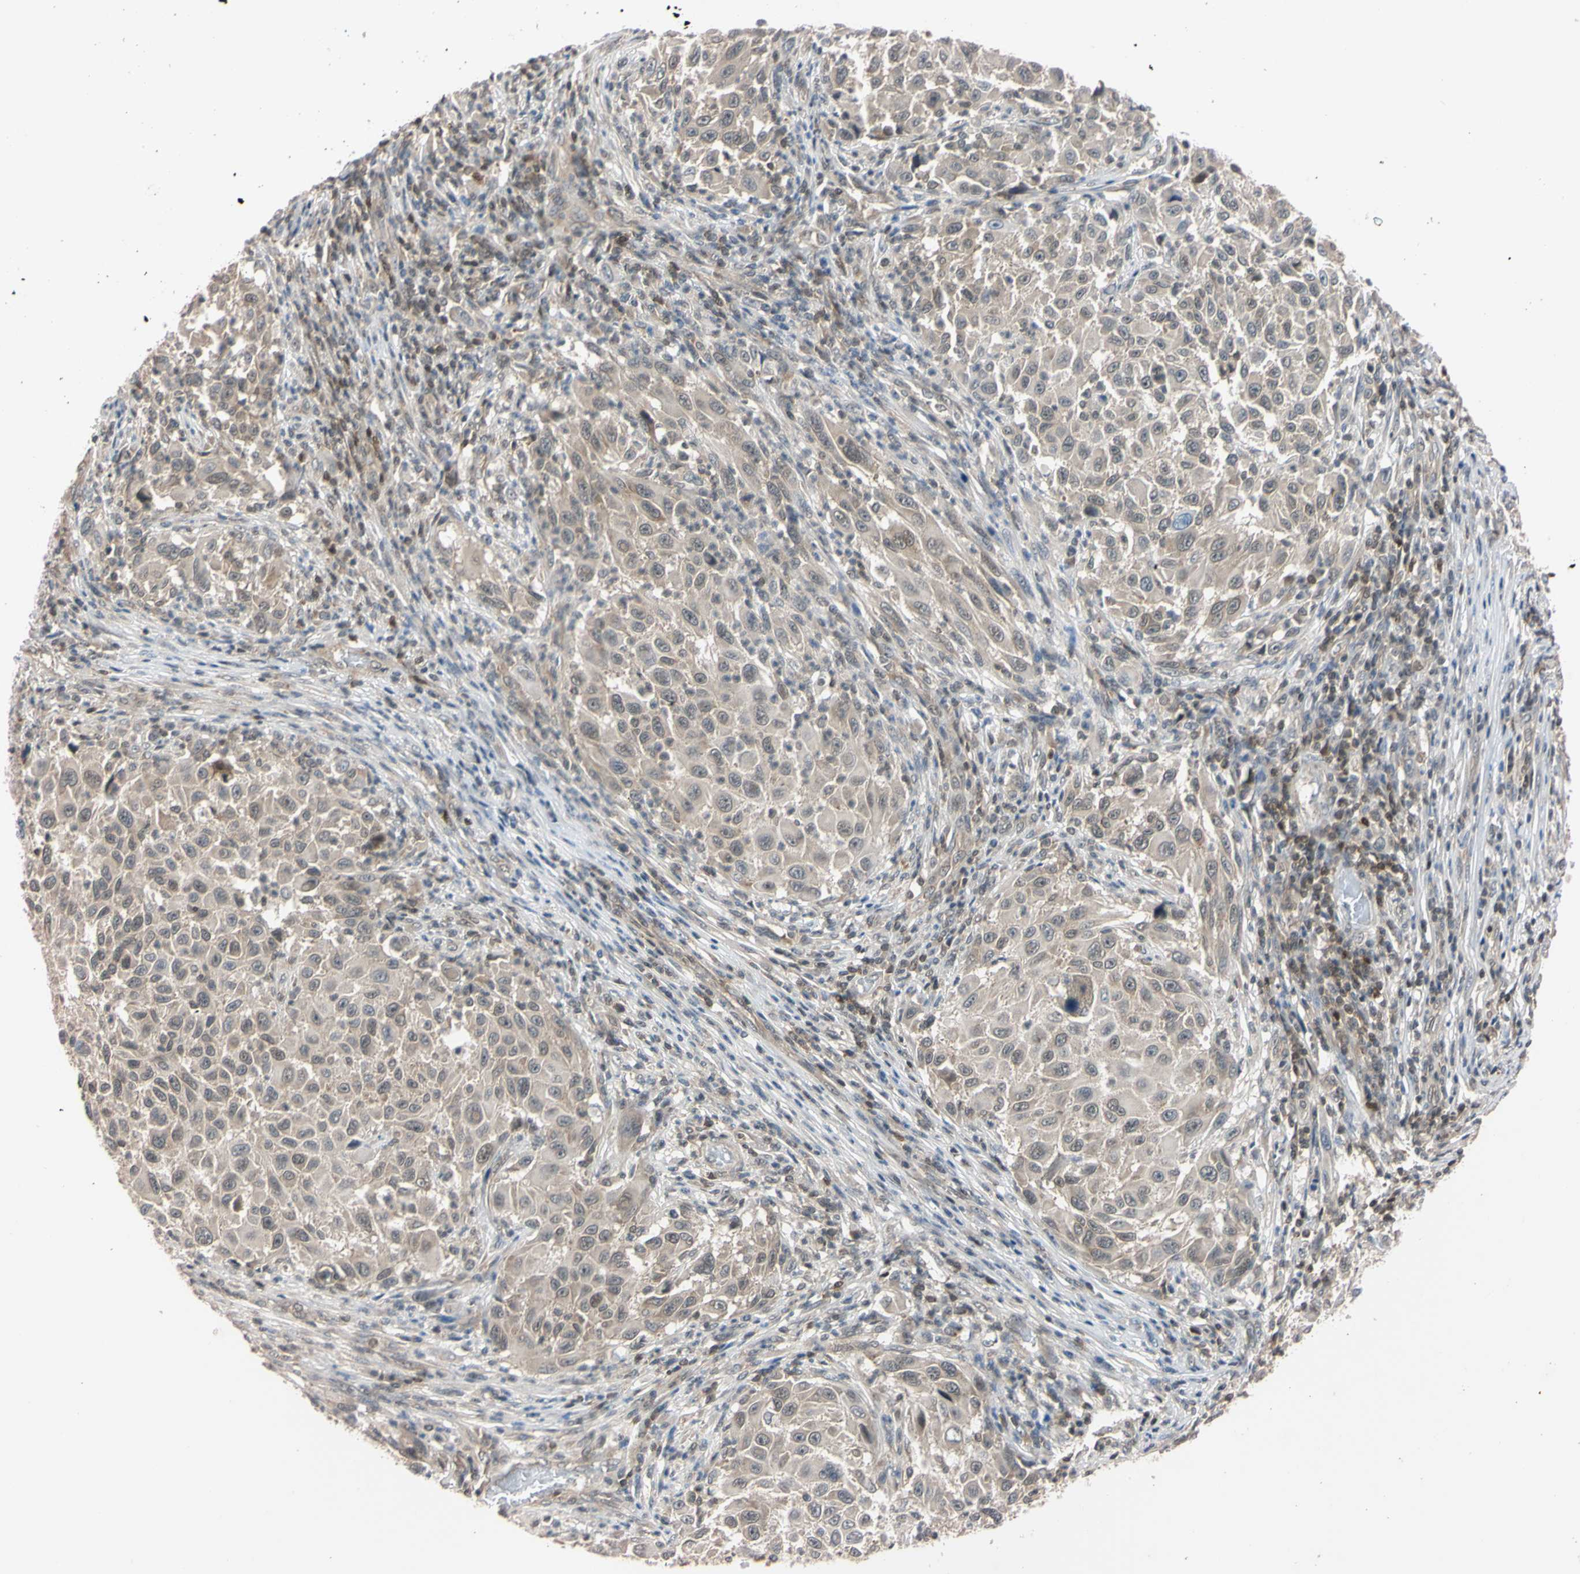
{"staining": {"intensity": "weak", "quantity": ">75%", "location": "cytoplasmic/membranous"}, "tissue": "melanoma", "cell_type": "Tumor cells", "image_type": "cancer", "snomed": [{"axis": "morphology", "description": "Malignant melanoma, Metastatic site"}, {"axis": "topography", "description": "Lymph node"}], "caption": "Immunohistochemical staining of human malignant melanoma (metastatic site) shows low levels of weak cytoplasmic/membranous staining in approximately >75% of tumor cells. (DAB (3,3'-diaminobenzidine) IHC with brightfield microscopy, high magnification).", "gene": "UBE2I", "patient": {"sex": "male", "age": 61}}